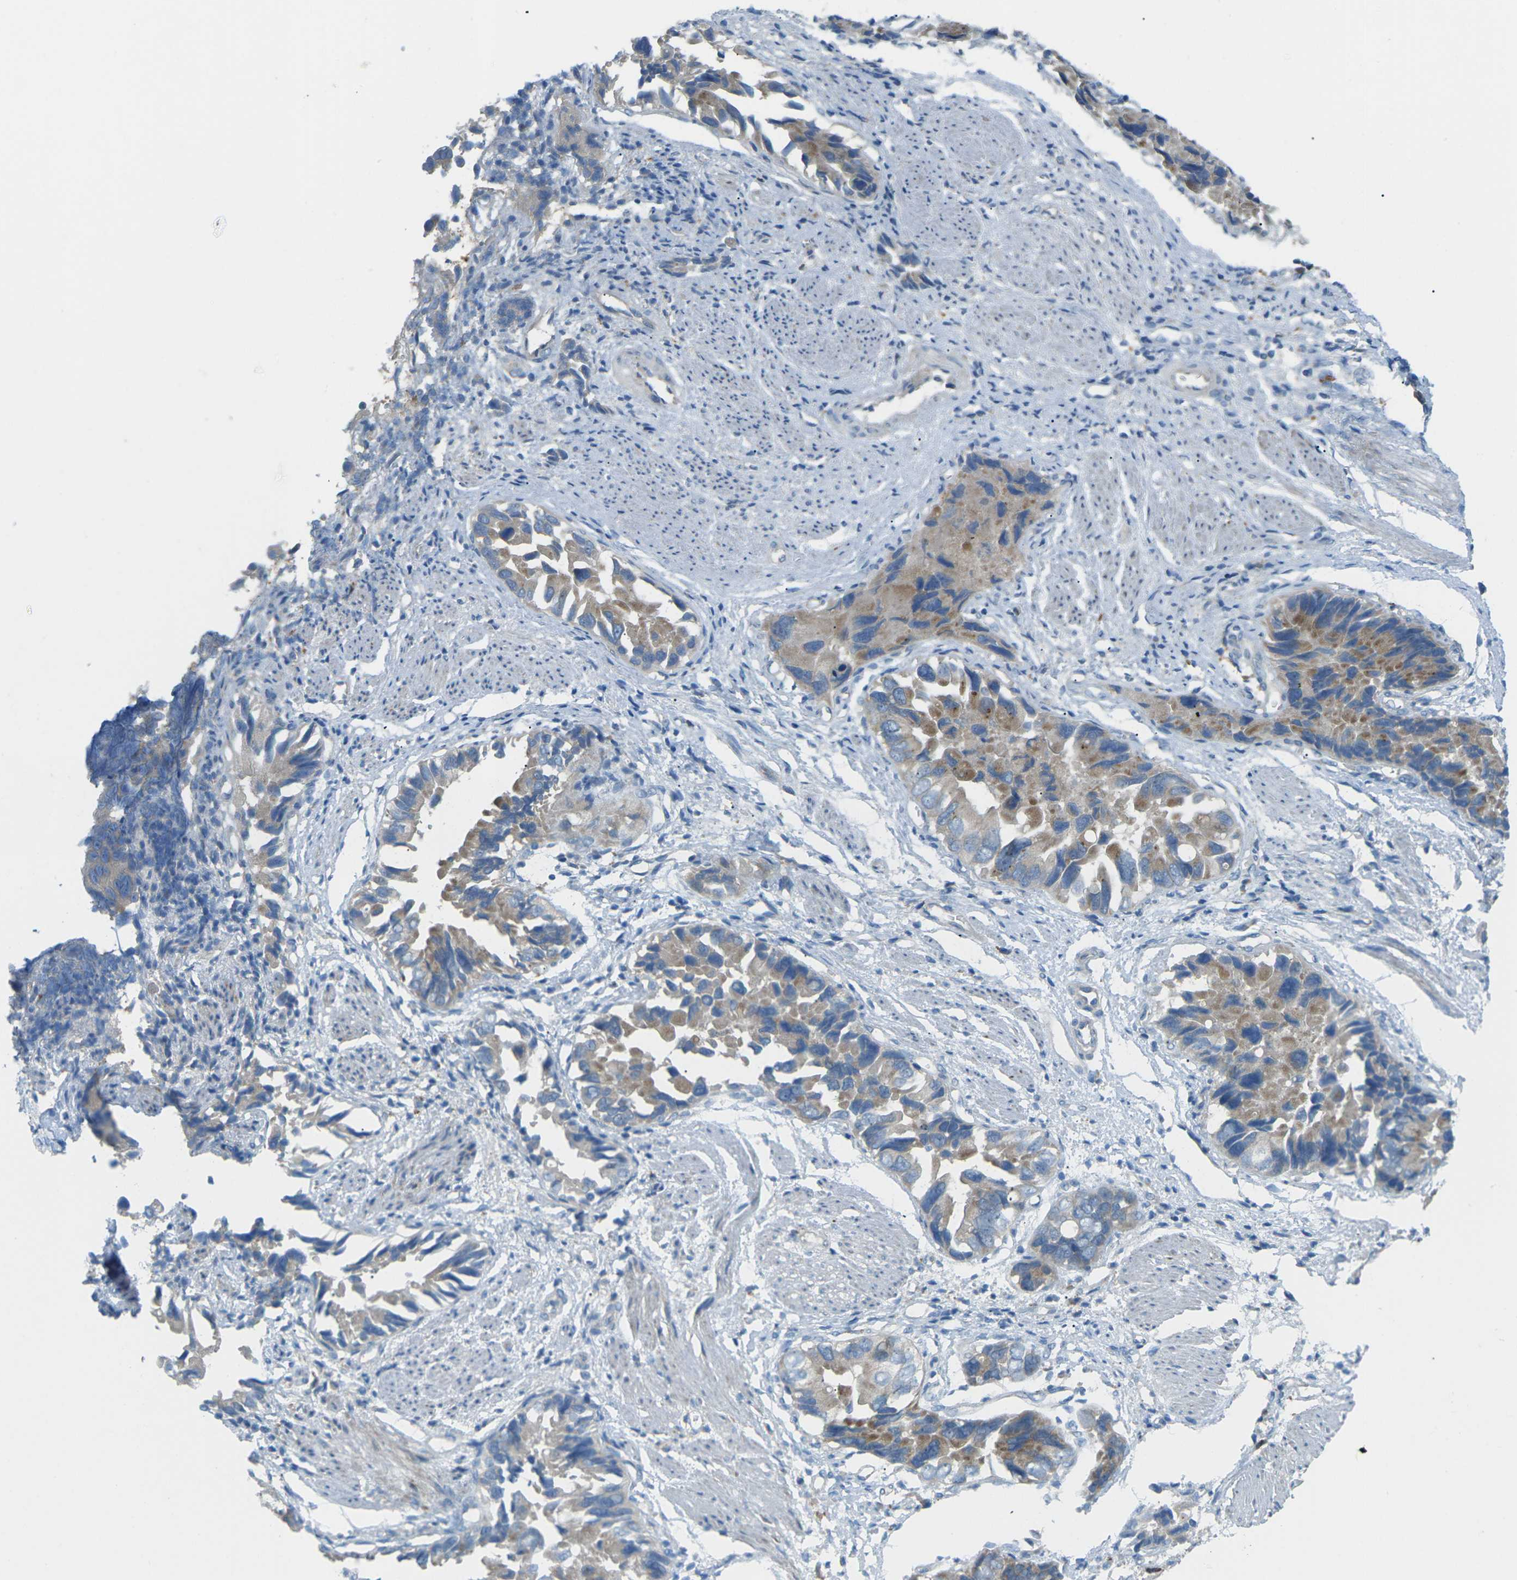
{"staining": {"intensity": "moderate", "quantity": "25%-75%", "location": "cytoplasmic/membranous"}, "tissue": "liver cancer", "cell_type": "Tumor cells", "image_type": "cancer", "snomed": [{"axis": "morphology", "description": "Cholangiocarcinoma"}, {"axis": "topography", "description": "Liver"}], "caption": "The image displays staining of liver cholangiocarcinoma, revealing moderate cytoplasmic/membranous protein expression (brown color) within tumor cells.", "gene": "MYLK4", "patient": {"sex": "female", "age": 79}}